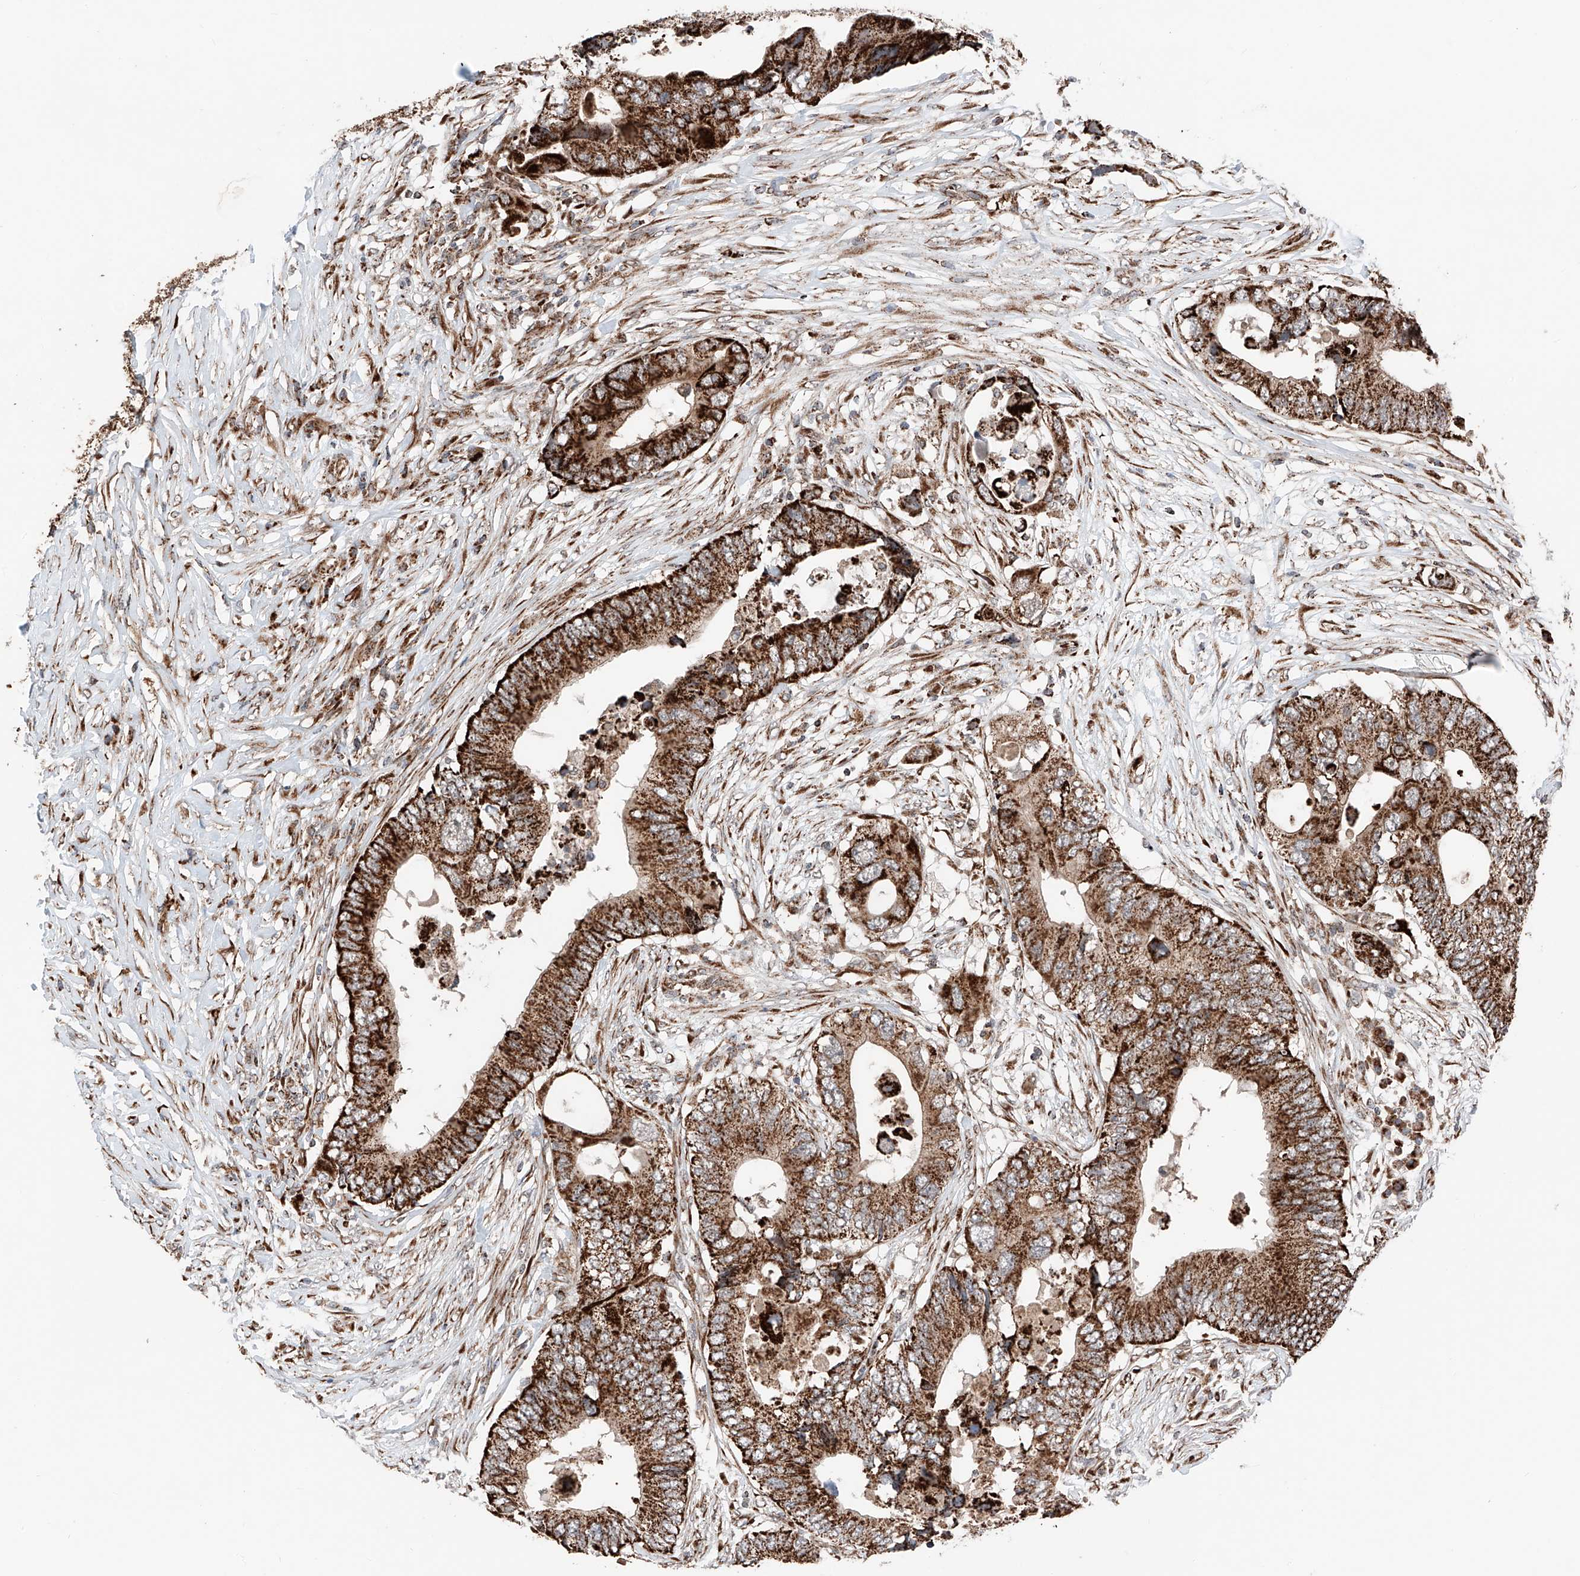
{"staining": {"intensity": "strong", "quantity": ">75%", "location": "cytoplasmic/membranous"}, "tissue": "colorectal cancer", "cell_type": "Tumor cells", "image_type": "cancer", "snomed": [{"axis": "morphology", "description": "Adenocarcinoma, NOS"}, {"axis": "topography", "description": "Colon"}], "caption": "DAB (3,3'-diaminobenzidine) immunohistochemical staining of human colorectal cancer displays strong cytoplasmic/membranous protein expression in about >75% of tumor cells. Using DAB (brown) and hematoxylin (blue) stains, captured at high magnification using brightfield microscopy.", "gene": "ZSCAN29", "patient": {"sex": "male", "age": 71}}